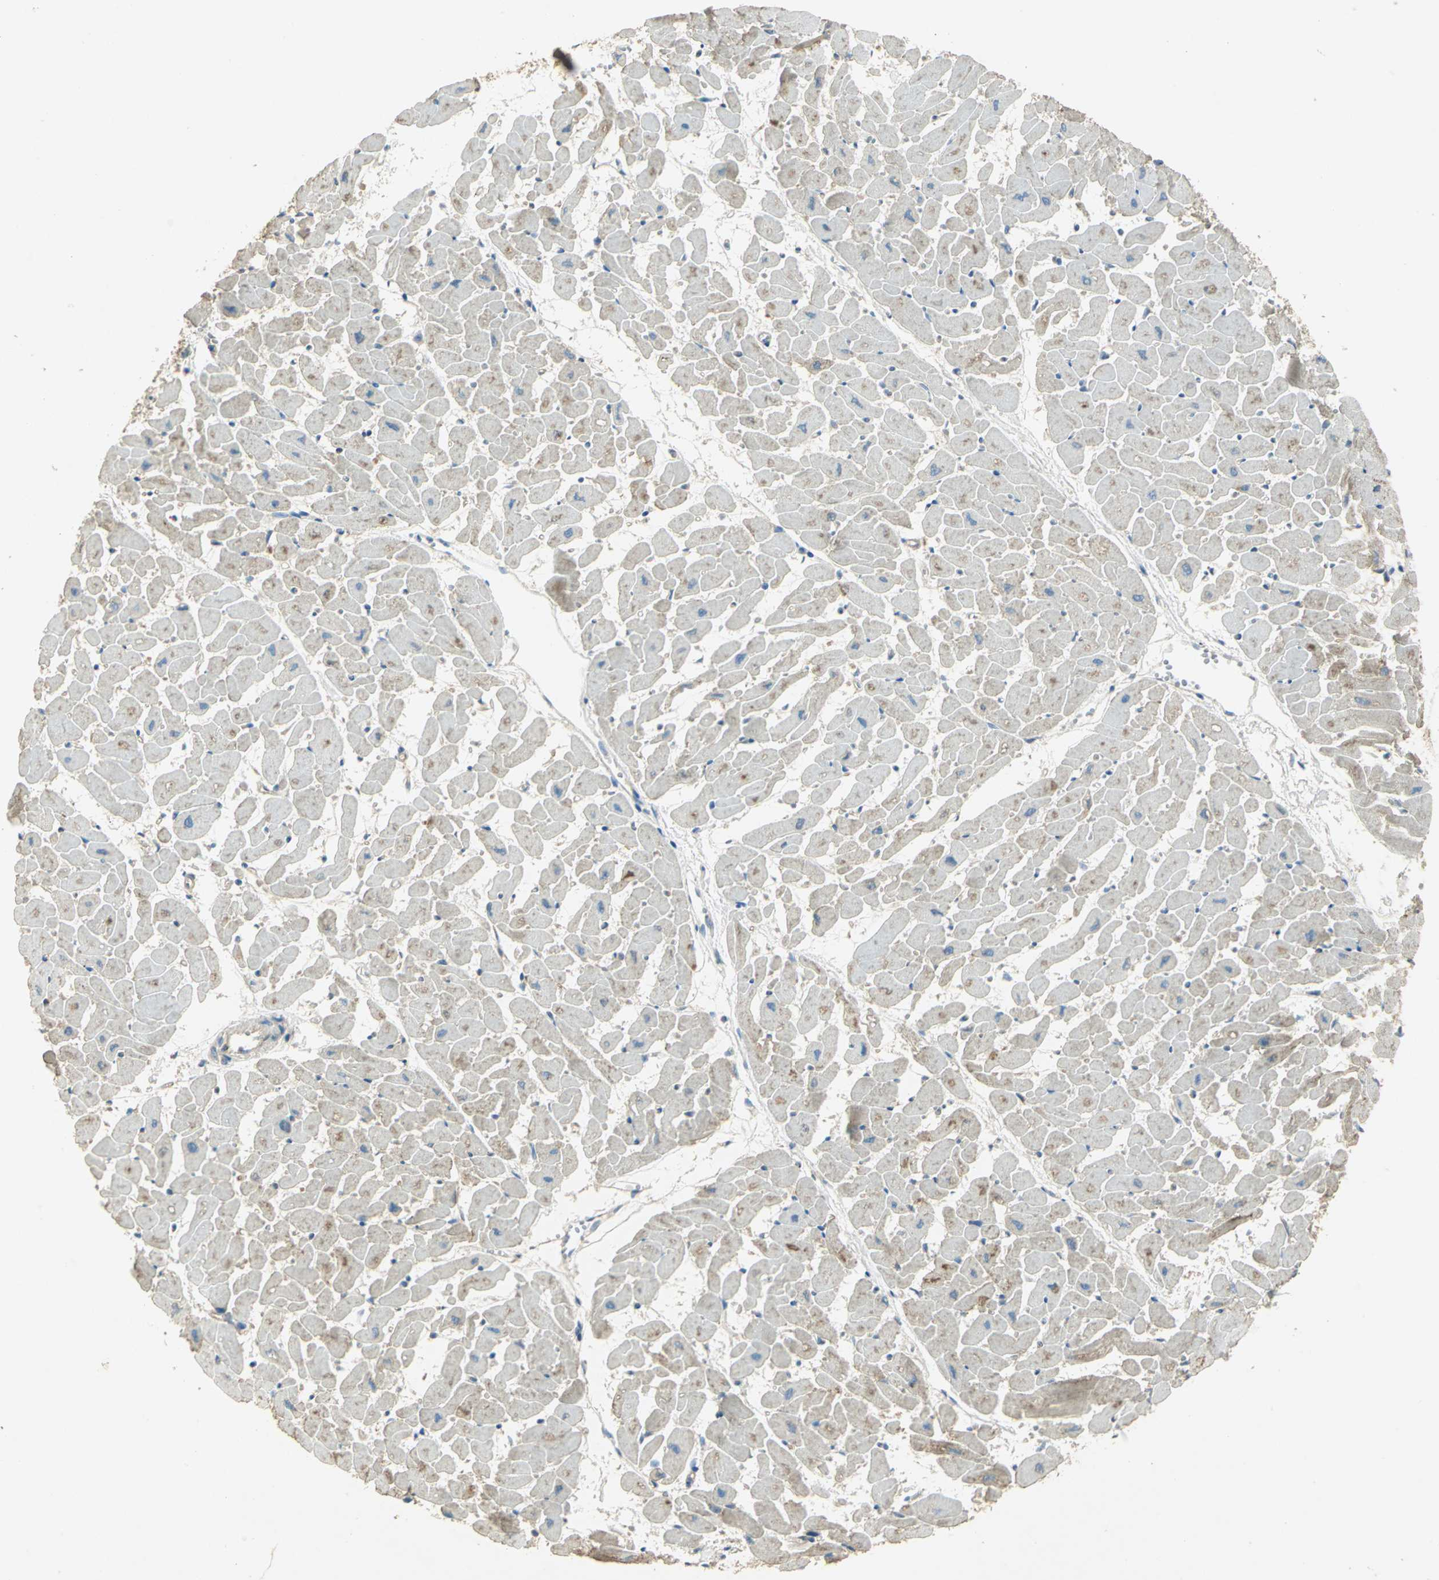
{"staining": {"intensity": "moderate", "quantity": "<25%", "location": "cytoplasmic/membranous"}, "tissue": "heart muscle", "cell_type": "Cardiomyocytes", "image_type": "normal", "snomed": [{"axis": "morphology", "description": "Normal tissue, NOS"}, {"axis": "topography", "description": "Heart"}], "caption": "Brown immunohistochemical staining in normal heart muscle demonstrates moderate cytoplasmic/membranous positivity in approximately <25% of cardiomyocytes. (DAB = brown stain, brightfield microscopy at high magnification).", "gene": "SHC2", "patient": {"sex": "female", "age": 19}}